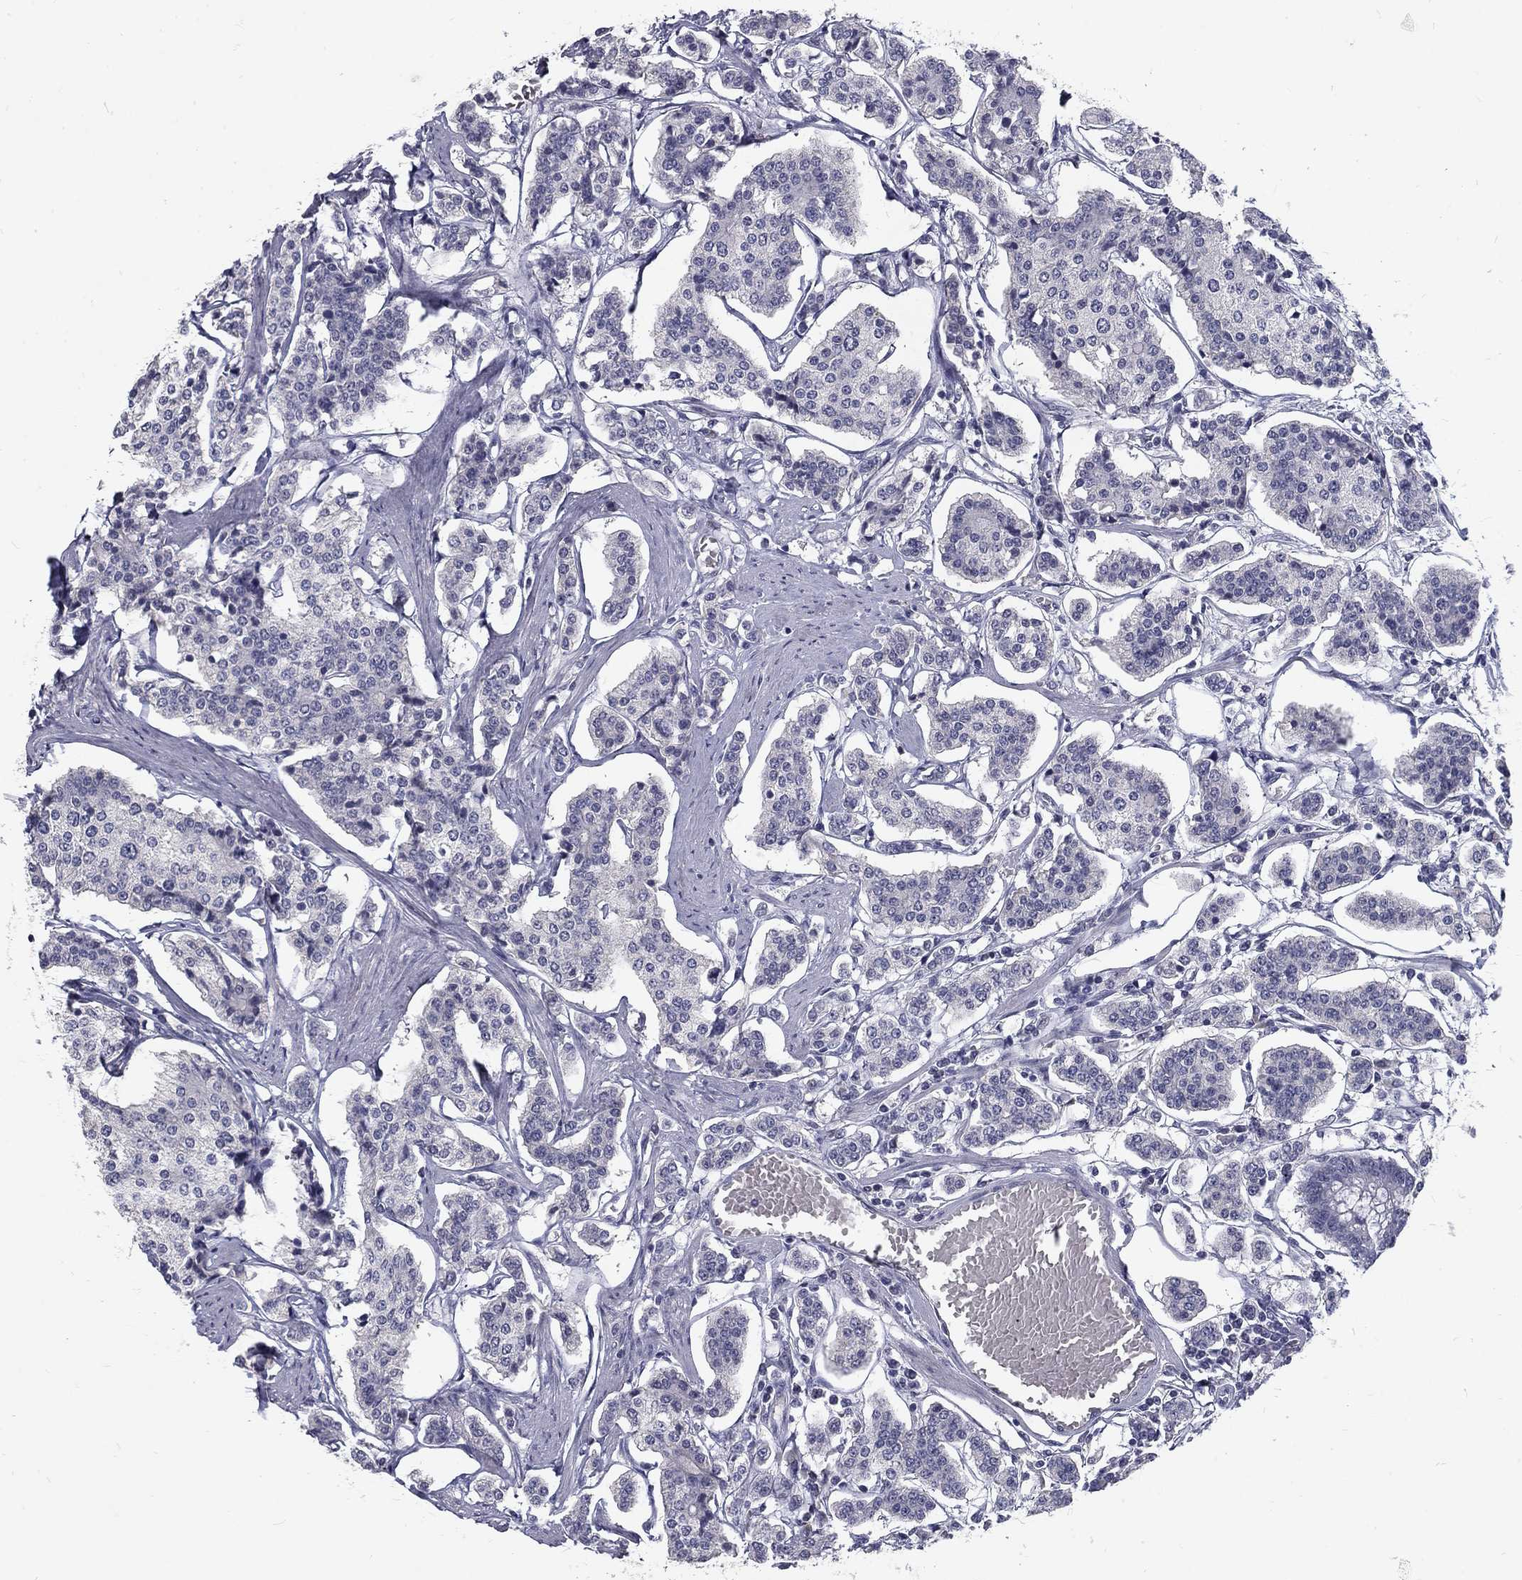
{"staining": {"intensity": "negative", "quantity": "none", "location": "none"}, "tissue": "carcinoid", "cell_type": "Tumor cells", "image_type": "cancer", "snomed": [{"axis": "morphology", "description": "Carcinoid, malignant, NOS"}, {"axis": "topography", "description": "Small intestine"}], "caption": "Immunohistochemistry of human carcinoid displays no expression in tumor cells.", "gene": "NOS1", "patient": {"sex": "female", "age": 65}}